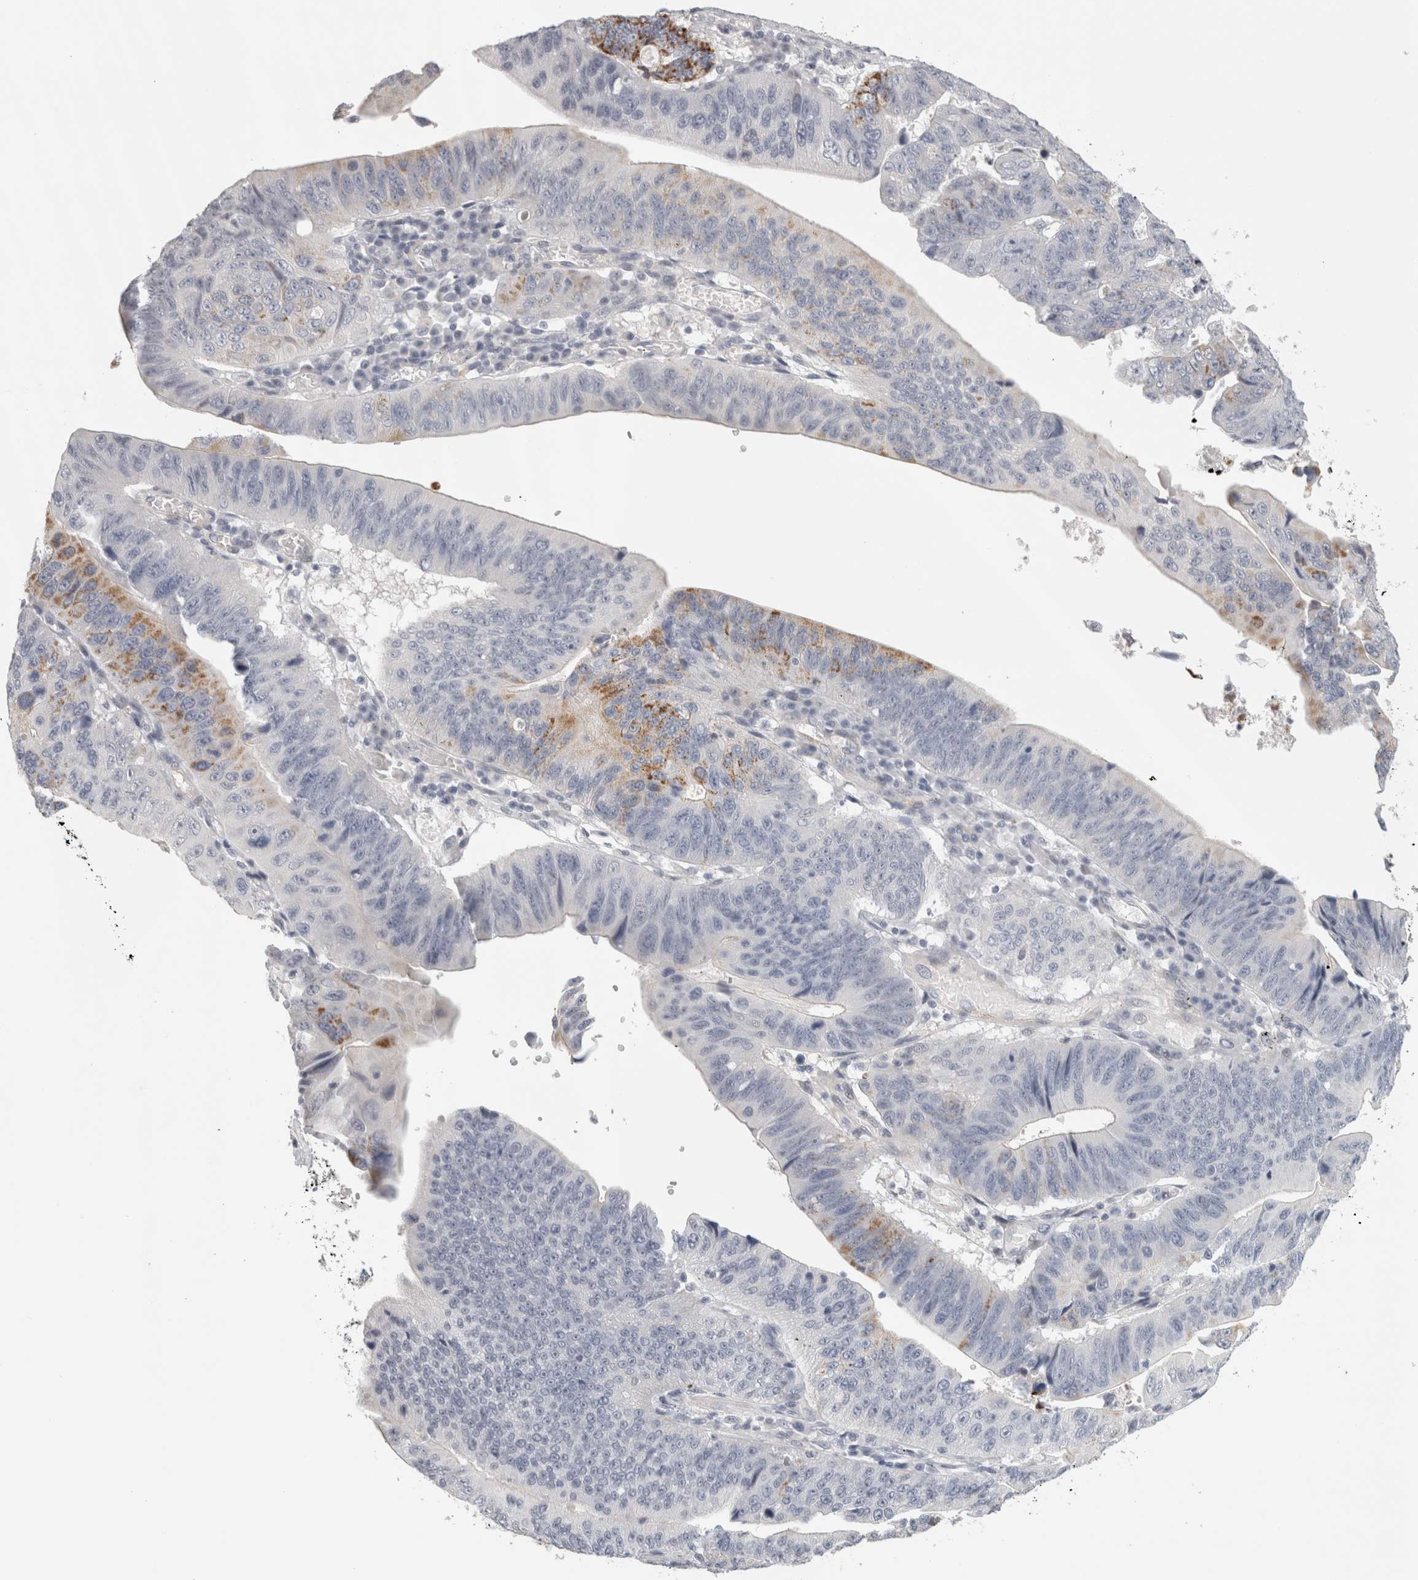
{"staining": {"intensity": "strong", "quantity": "<25%", "location": "cytoplasmic/membranous"}, "tissue": "stomach cancer", "cell_type": "Tumor cells", "image_type": "cancer", "snomed": [{"axis": "morphology", "description": "Adenocarcinoma, NOS"}, {"axis": "topography", "description": "Stomach"}], "caption": "High-power microscopy captured an immunohistochemistry (IHC) photomicrograph of stomach adenocarcinoma, revealing strong cytoplasmic/membranous expression in about <25% of tumor cells.", "gene": "FBLIM1", "patient": {"sex": "male", "age": 59}}